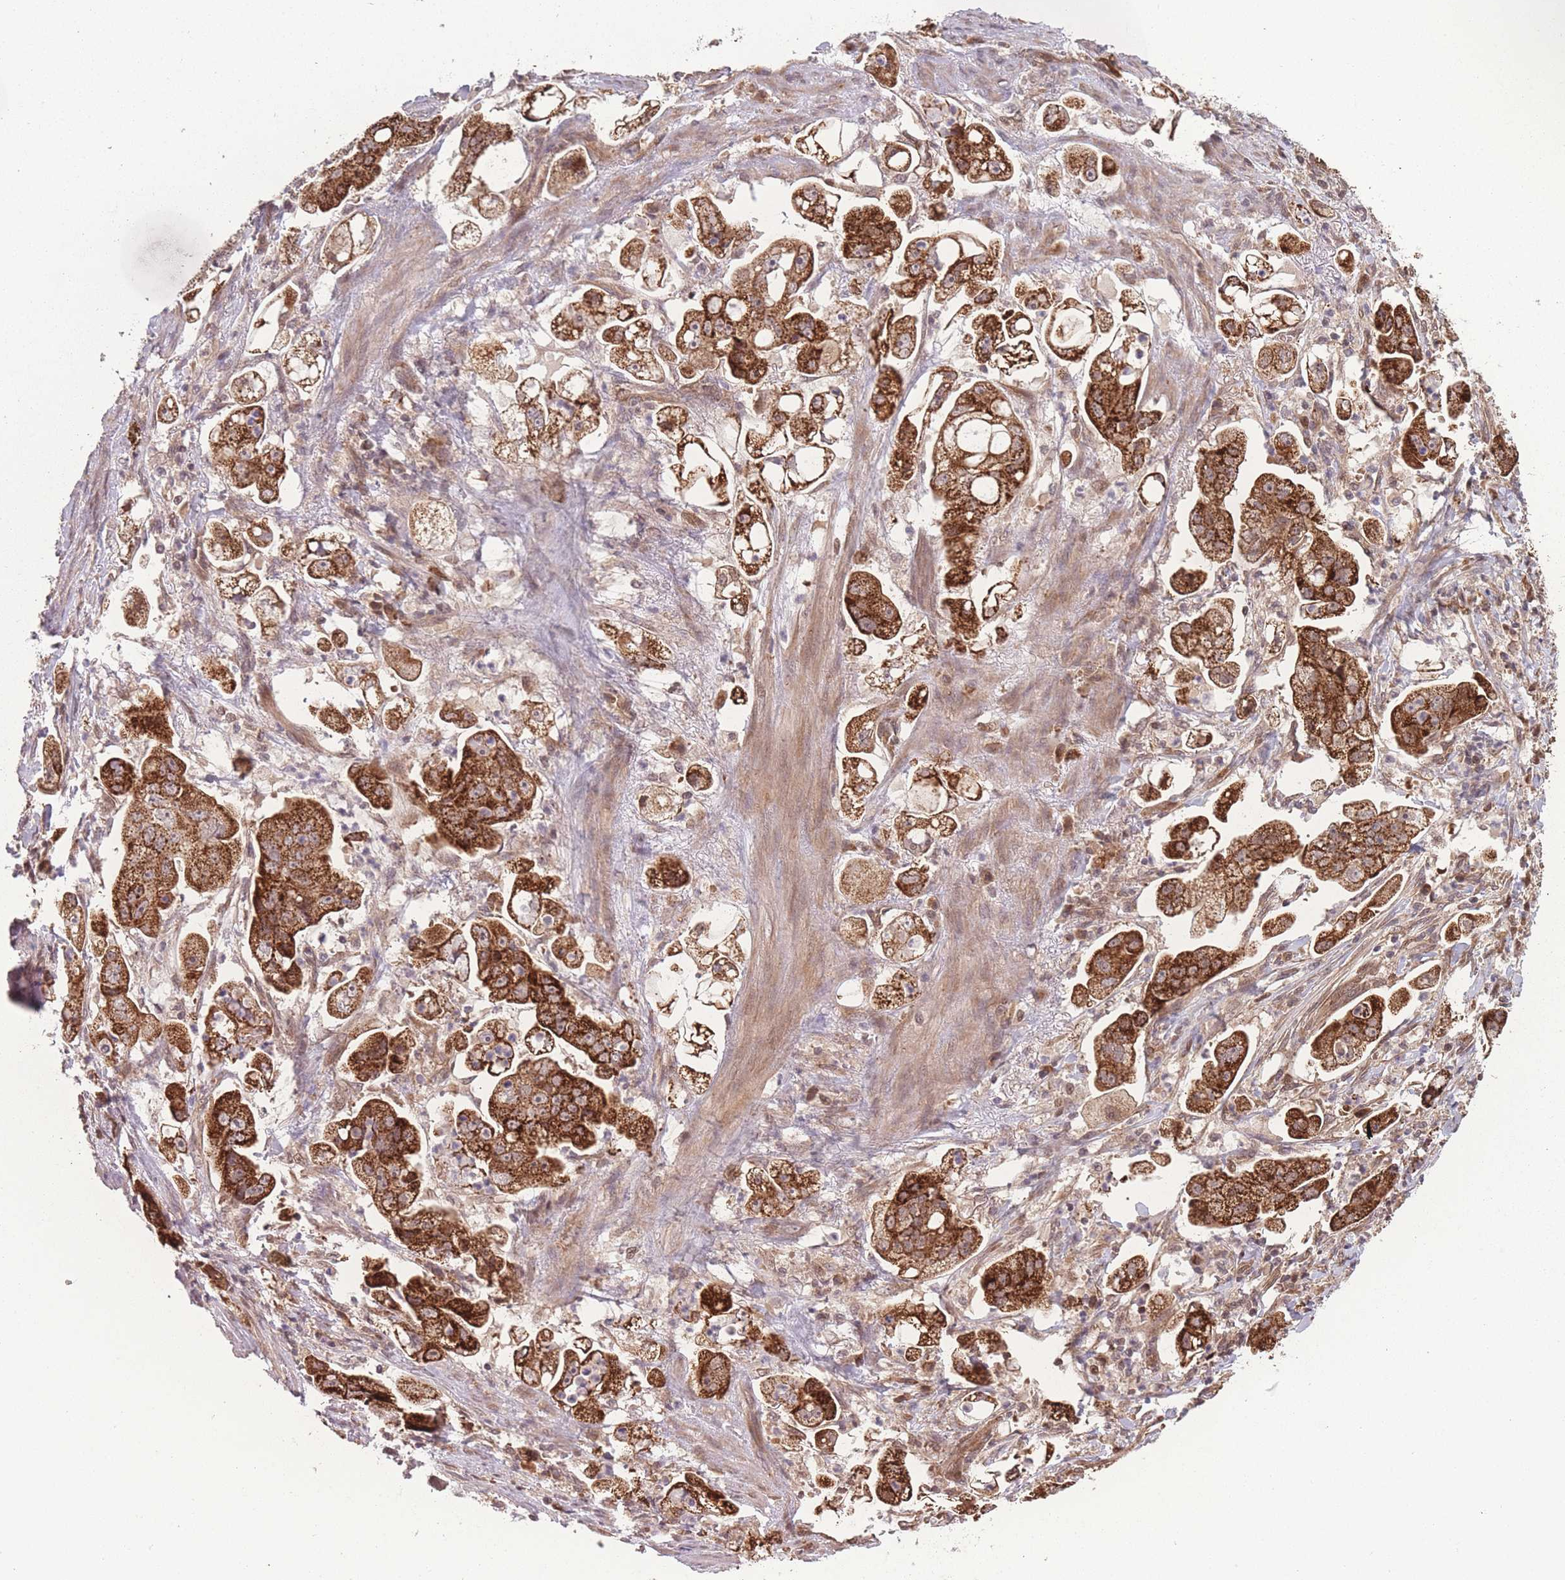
{"staining": {"intensity": "strong", "quantity": ">75%", "location": "cytoplasmic/membranous"}, "tissue": "stomach cancer", "cell_type": "Tumor cells", "image_type": "cancer", "snomed": [{"axis": "morphology", "description": "Adenocarcinoma, NOS"}, {"axis": "topography", "description": "Stomach"}], "caption": "A high-resolution photomicrograph shows immunohistochemistry (IHC) staining of stomach cancer, which shows strong cytoplasmic/membranous staining in about >75% of tumor cells.", "gene": "RPS18", "patient": {"sex": "male", "age": 62}}